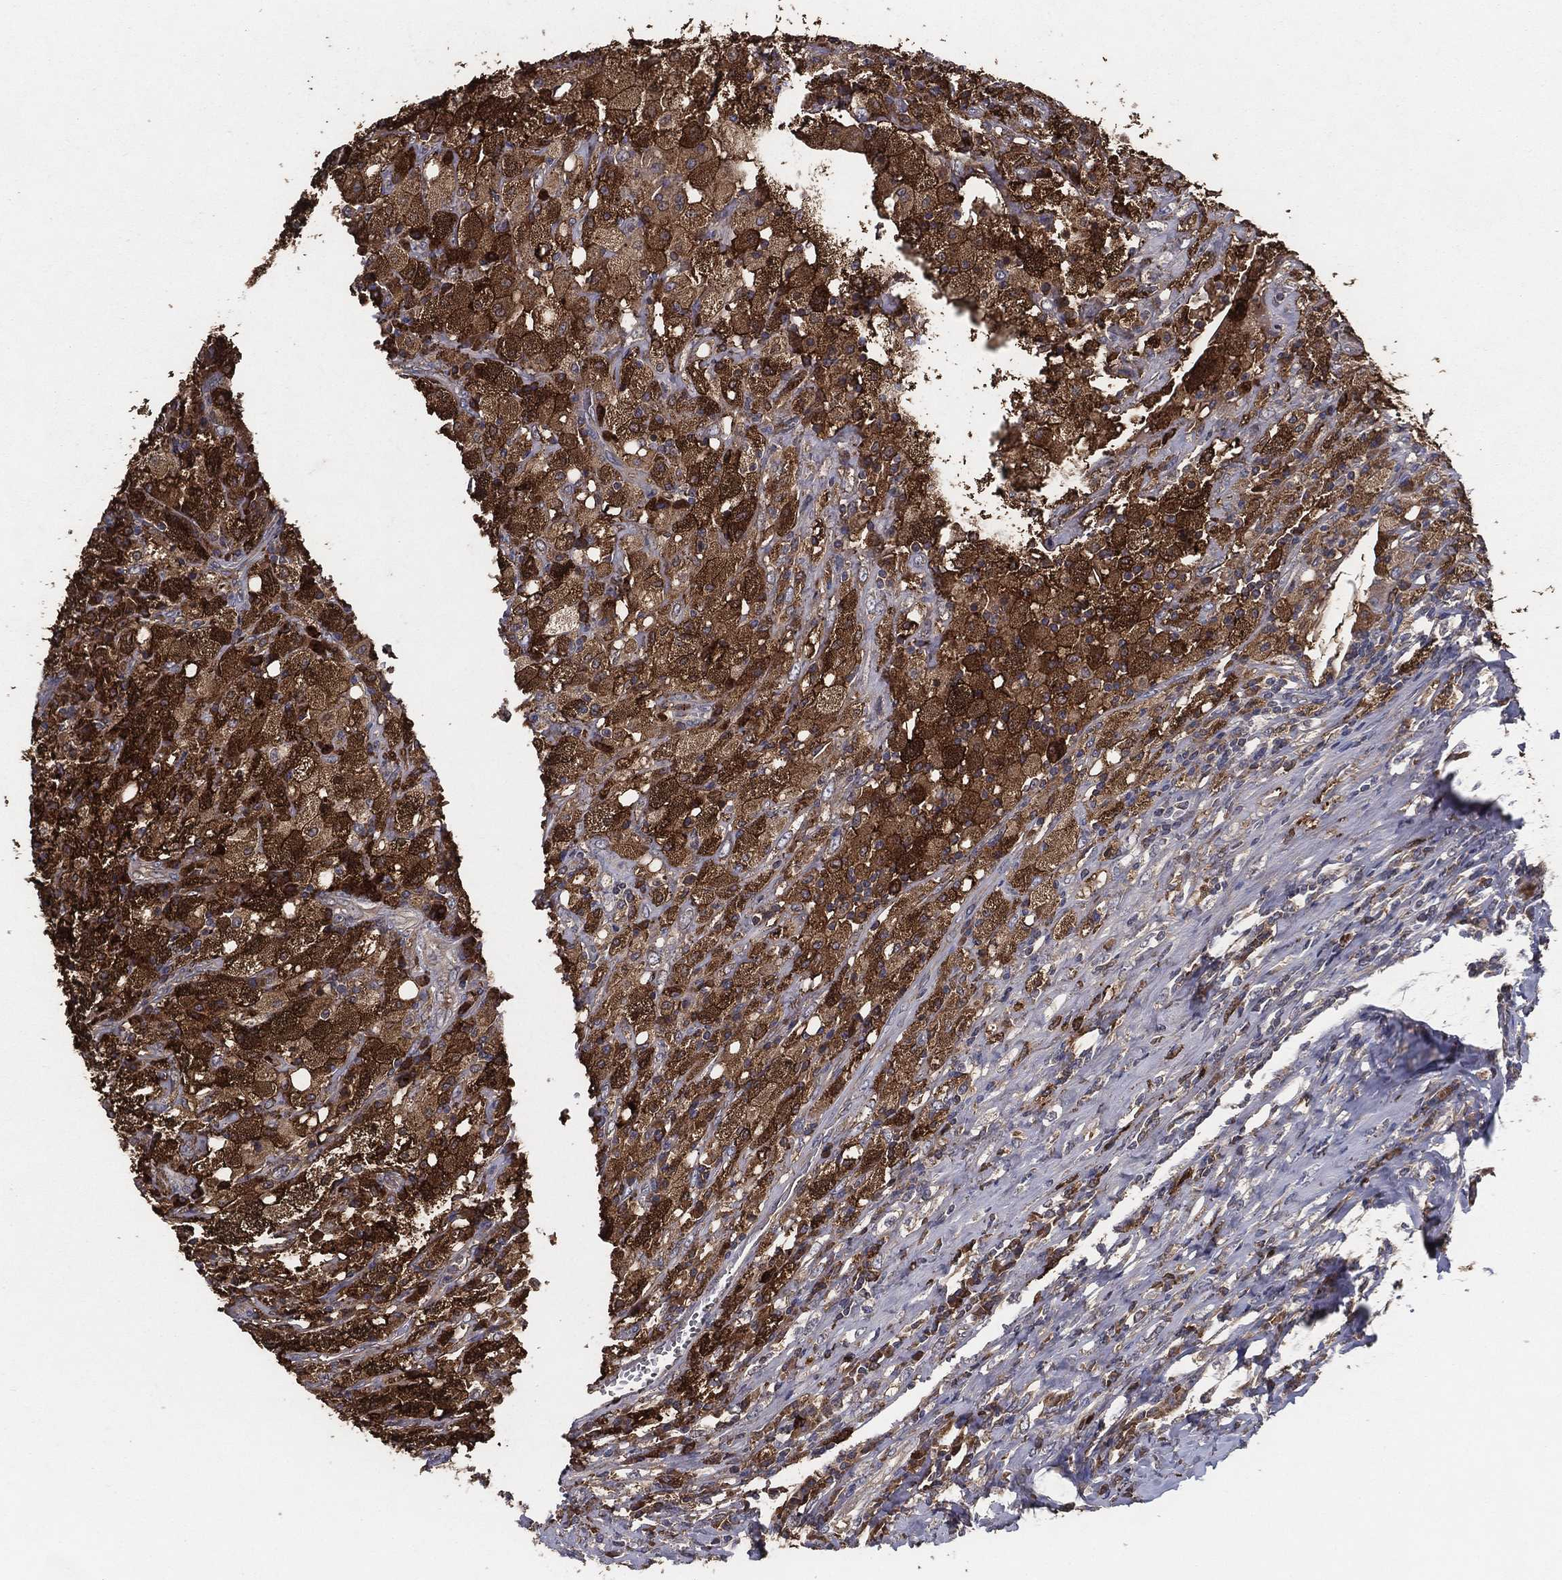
{"staining": {"intensity": "strong", "quantity": "25%-75%", "location": "cytoplasmic/membranous"}, "tissue": "testis cancer", "cell_type": "Tumor cells", "image_type": "cancer", "snomed": [{"axis": "morphology", "description": "Necrosis, NOS"}, {"axis": "morphology", "description": "Carcinoma, Embryonal, NOS"}, {"axis": "topography", "description": "Testis"}], "caption": "Protein staining by IHC displays strong cytoplasmic/membranous expression in approximately 25%-75% of tumor cells in embryonal carcinoma (testis). (brown staining indicates protein expression, while blue staining denotes nuclei).", "gene": "MT-ND1", "patient": {"sex": "male", "age": 19}}